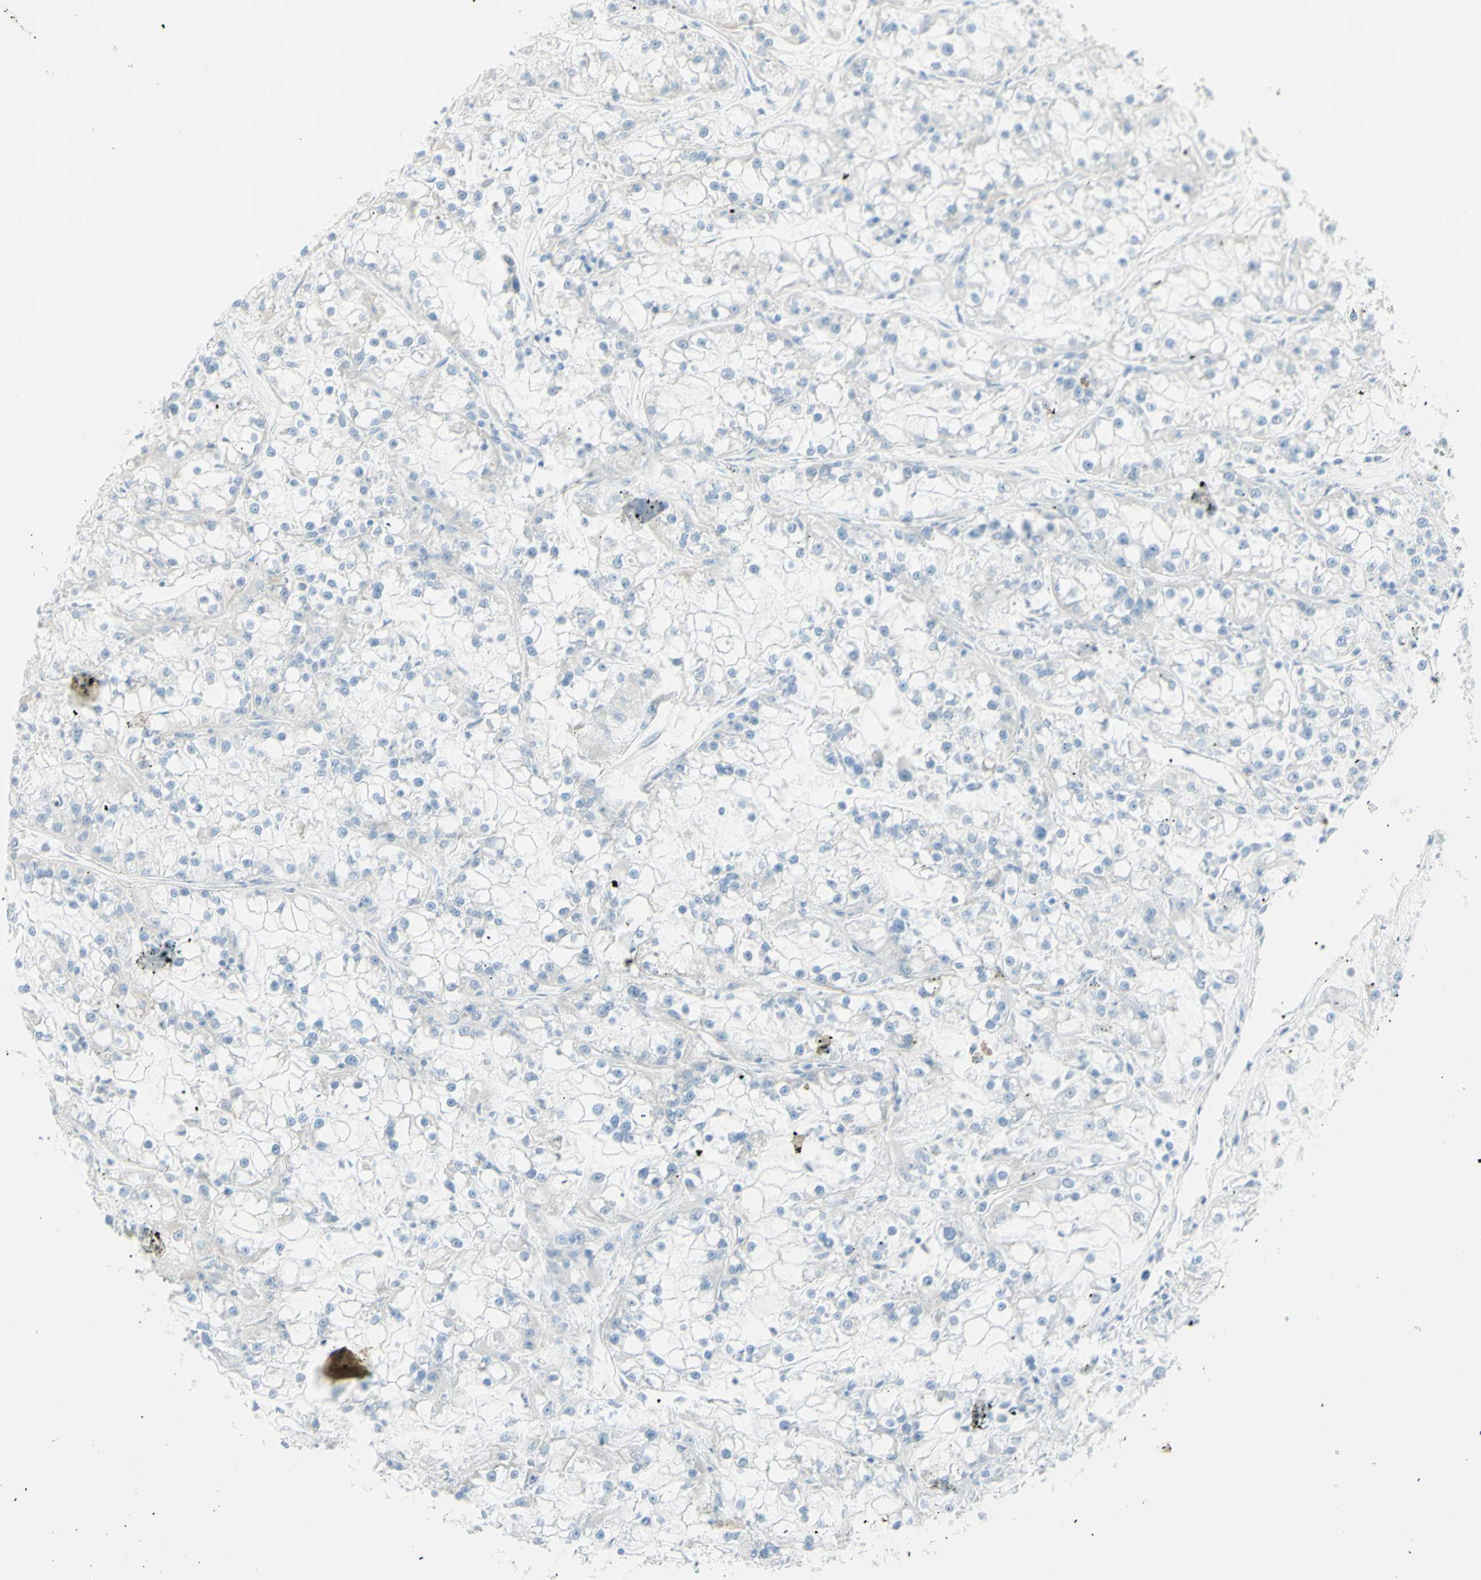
{"staining": {"intensity": "negative", "quantity": "none", "location": "none"}, "tissue": "renal cancer", "cell_type": "Tumor cells", "image_type": "cancer", "snomed": [{"axis": "morphology", "description": "Adenocarcinoma, NOS"}, {"axis": "topography", "description": "Kidney"}], "caption": "Tumor cells show no significant protein staining in renal adenocarcinoma.", "gene": "LETM1", "patient": {"sex": "female", "age": 52}}